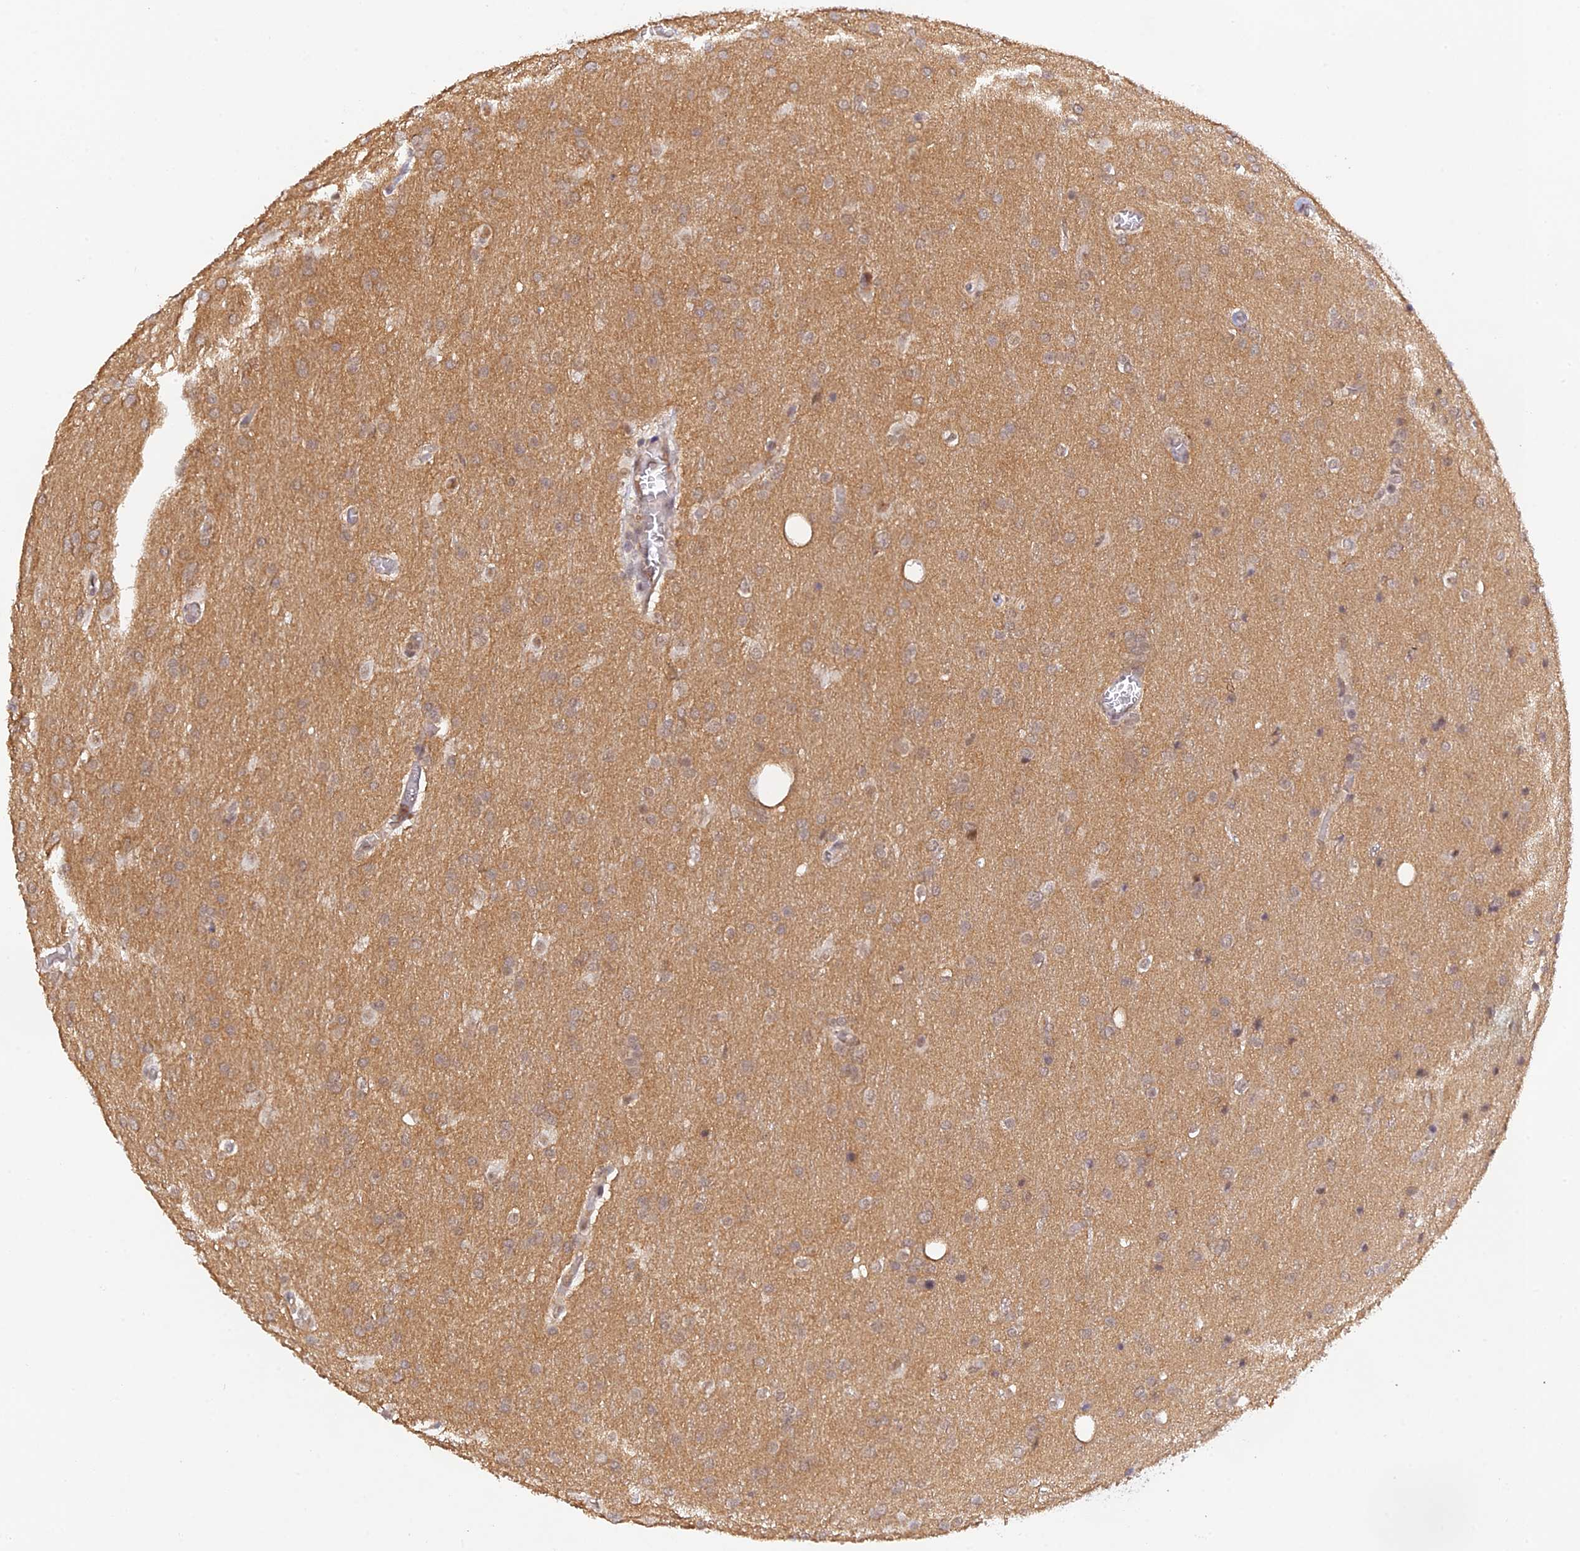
{"staining": {"intensity": "moderate", "quantity": ">75%", "location": "cytoplasmic/membranous"}, "tissue": "glioma", "cell_type": "Tumor cells", "image_type": "cancer", "snomed": [{"axis": "morphology", "description": "Glioma, malignant, Low grade"}, {"axis": "topography", "description": "Brain"}], "caption": "A photomicrograph of malignant glioma (low-grade) stained for a protein demonstrates moderate cytoplasmic/membranous brown staining in tumor cells.", "gene": "ZNF436", "patient": {"sex": "female", "age": 32}}